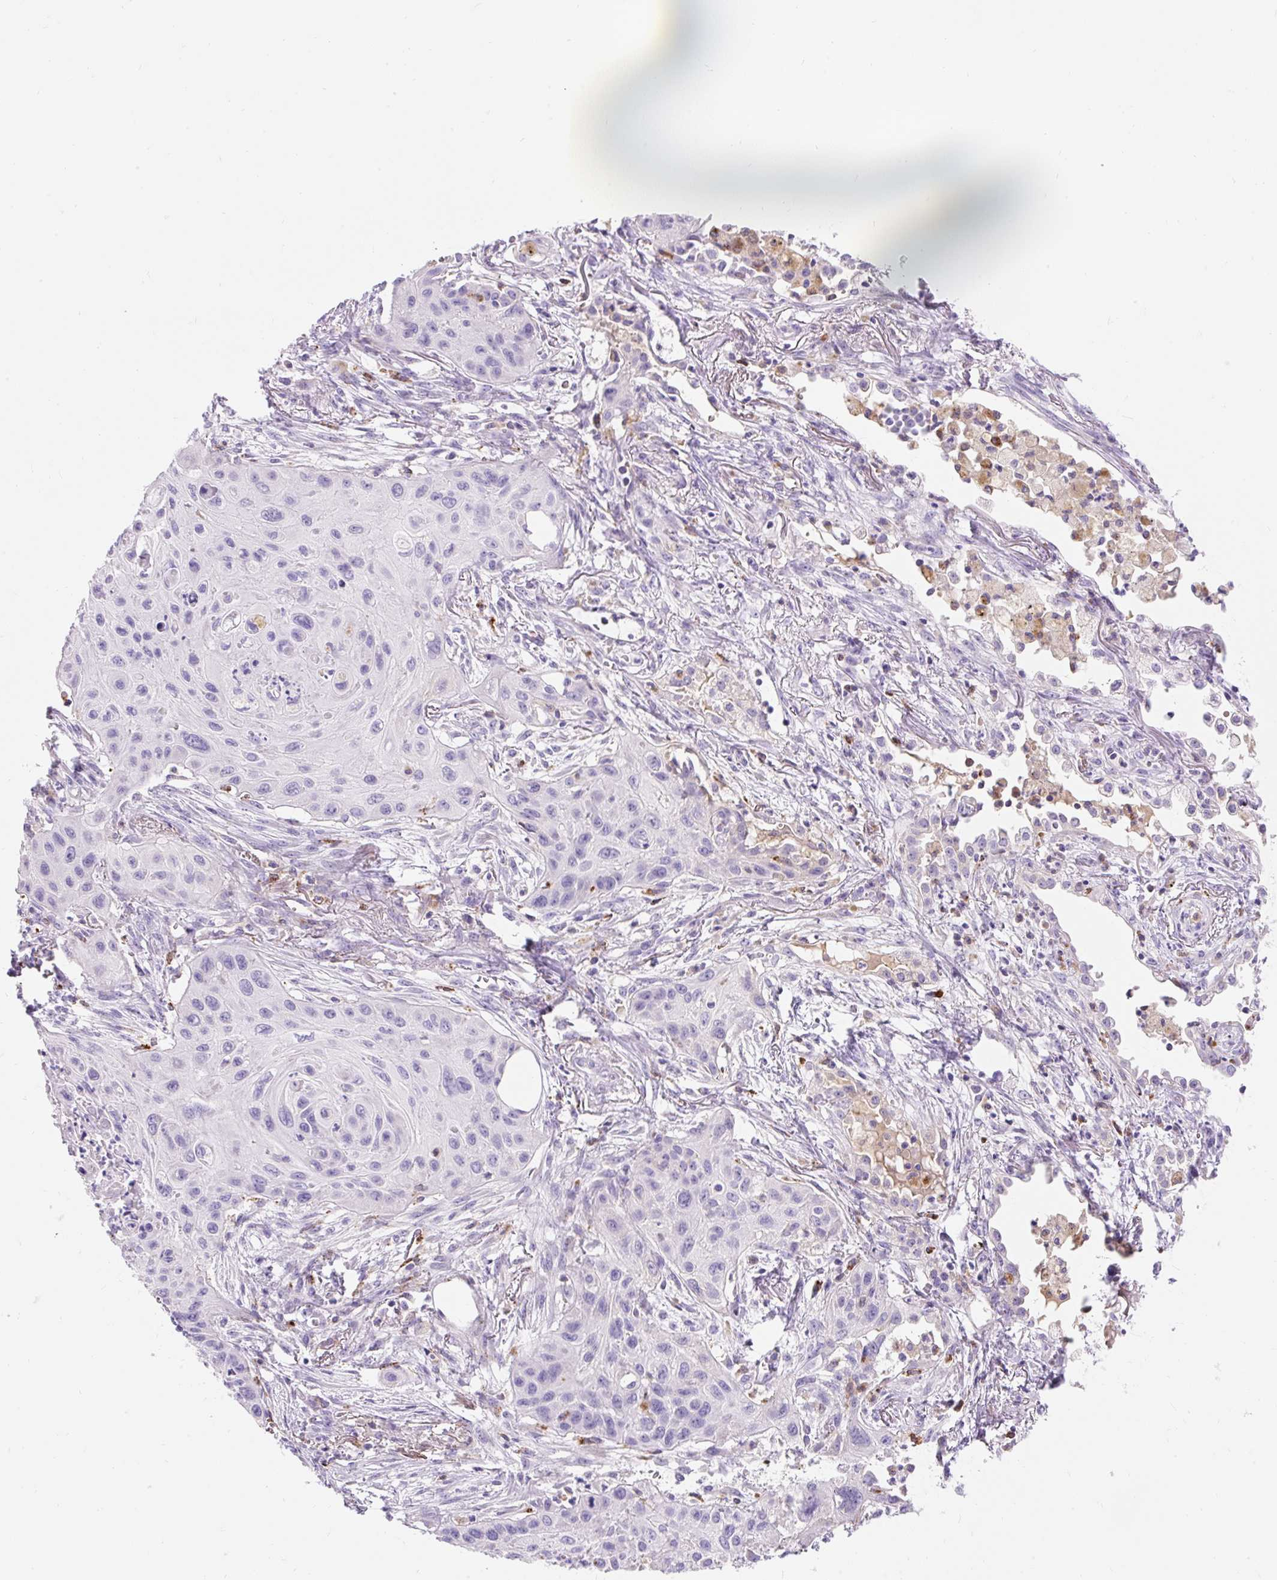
{"staining": {"intensity": "negative", "quantity": "none", "location": "none"}, "tissue": "lung cancer", "cell_type": "Tumor cells", "image_type": "cancer", "snomed": [{"axis": "morphology", "description": "Squamous cell carcinoma, NOS"}, {"axis": "topography", "description": "Lung"}], "caption": "This micrograph is of lung cancer stained with IHC to label a protein in brown with the nuclei are counter-stained blue. There is no positivity in tumor cells.", "gene": "TMEM150C", "patient": {"sex": "male", "age": 71}}